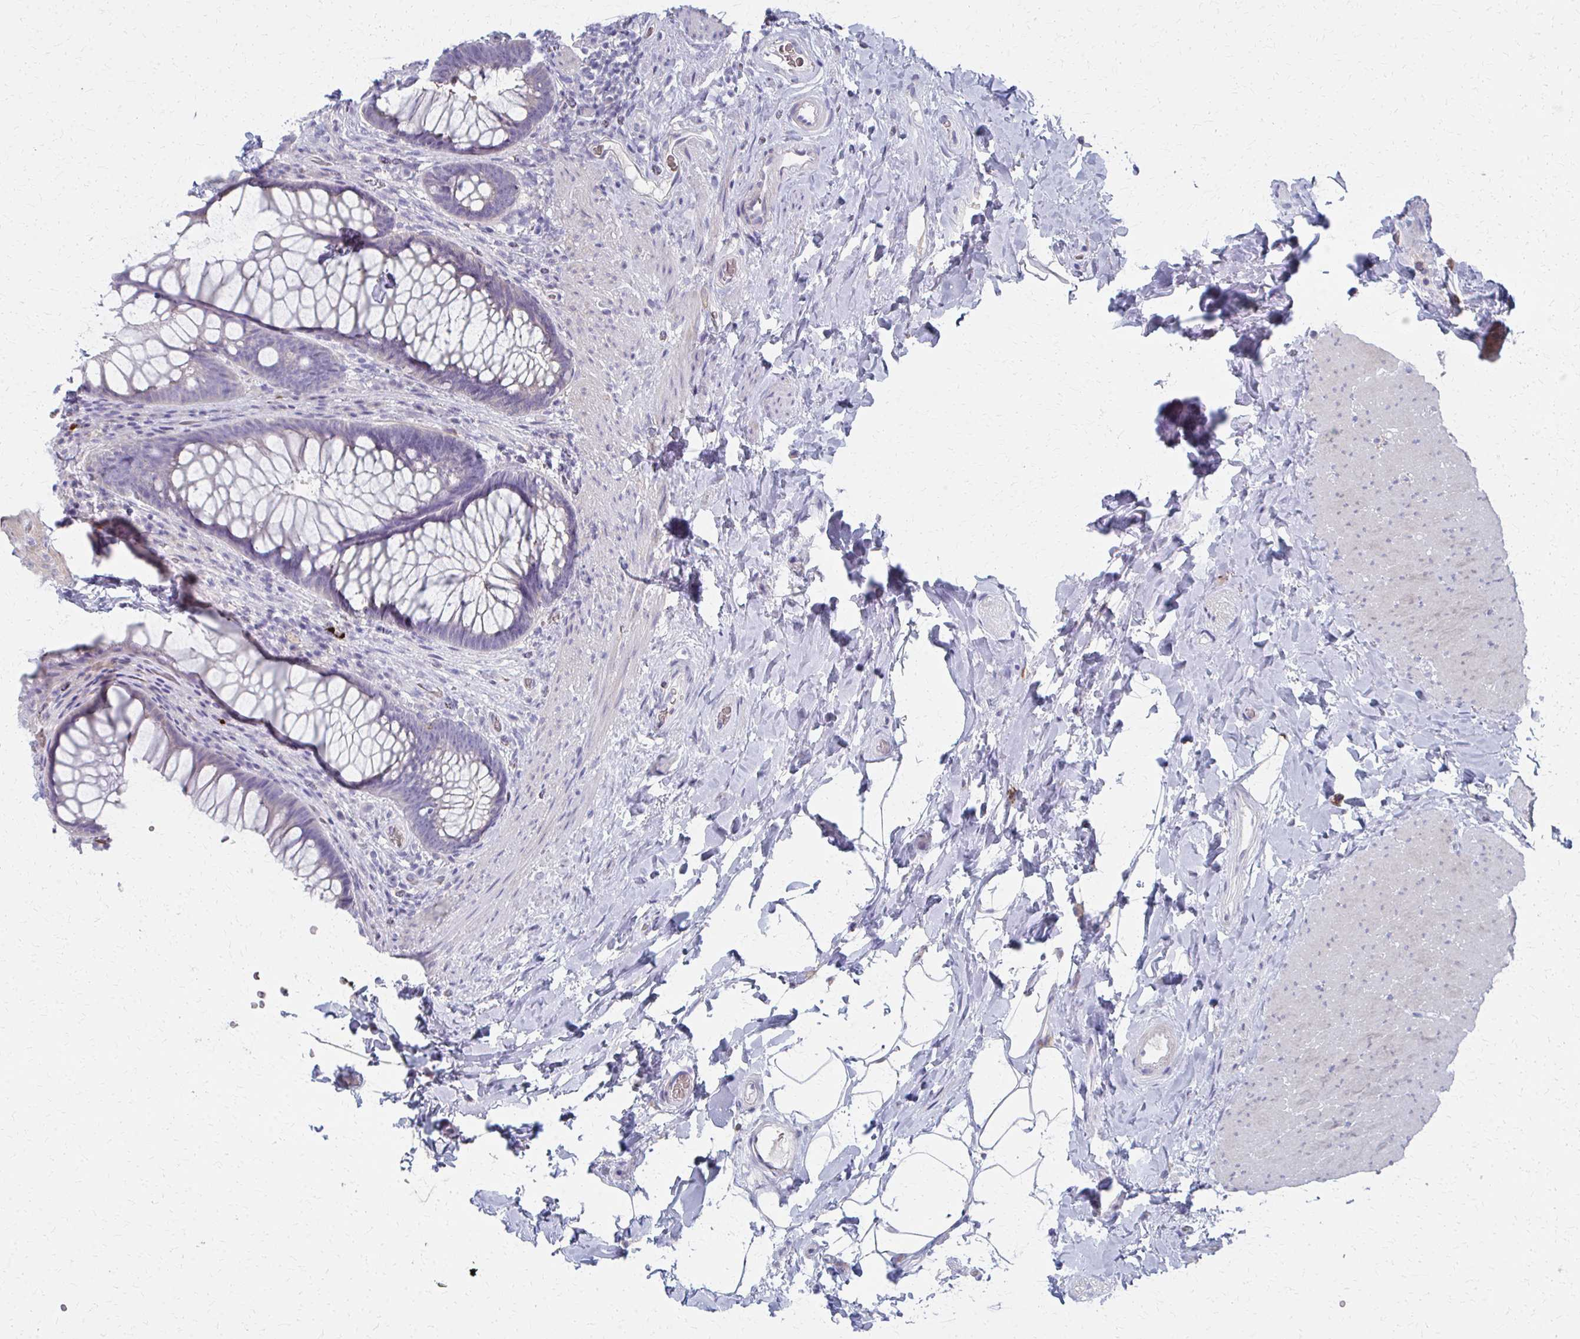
{"staining": {"intensity": "weak", "quantity": "<25%", "location": "cytoplasmic/membranous"}, "tissue": "rectum", "cell_type": "Glandular cells", "image_type": "normal", "snomed": [{"axis": "morphology", "description": "Normal tissue, NOS"}, {"axis": "topography", "description": "Rectum"}], "caption": "Glandular cells show no significant protein expression in unremarkable rectum. (DAB immunohistochemistry (IHC) visualized using brightfield microscopy, high magnification).", "gene": "MS4A2", "patient": {"sex": "male", "age": 53}}